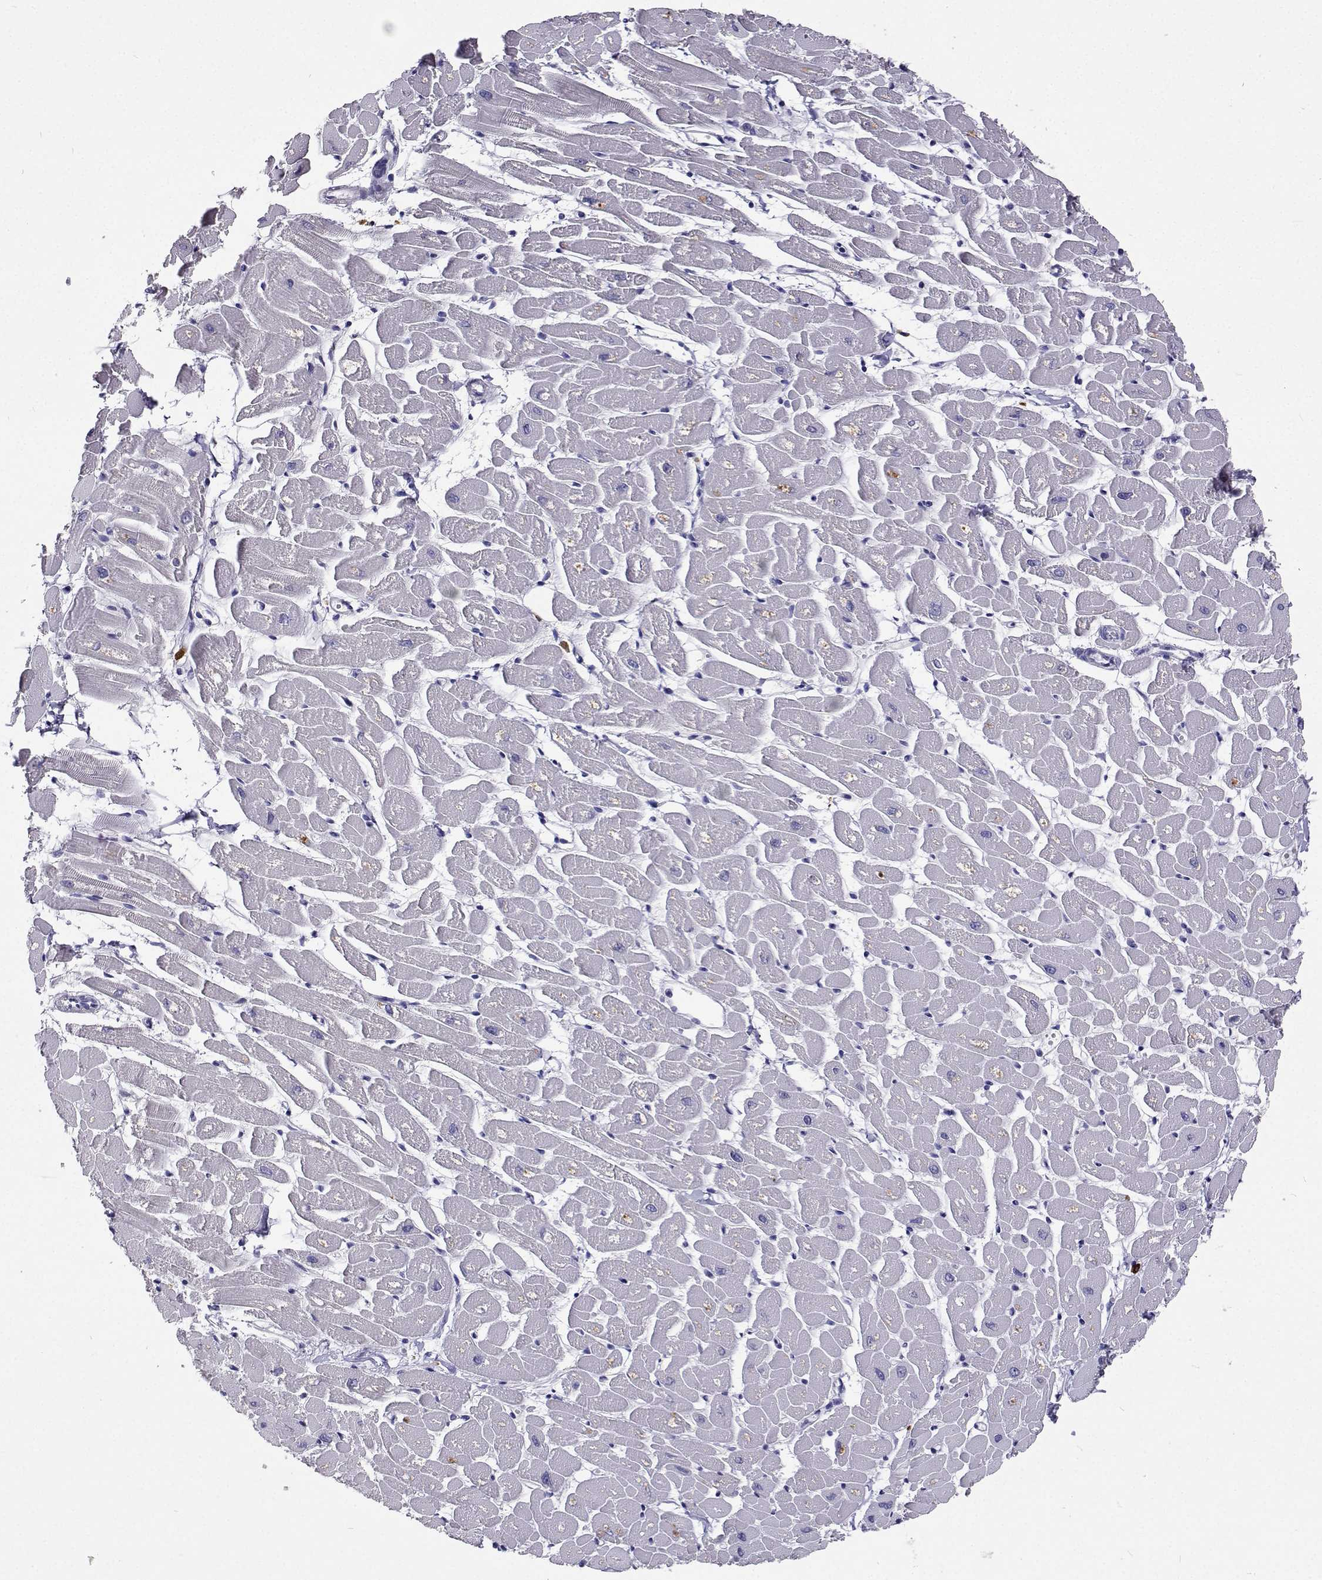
{"staining": {"intensity": "negative", "quantity": "none", "location": "none"}, "tissue": "heart muscle", "cell_type": "Cardiomyocytes", "image_type": "normal", "snomed": [{"axis": "morphology", "description": "Normal tissue, NOS"}, {"axis": "topography", "description": "Heart"}], "caption": "Immunohistochemical staining of benign human heart muscle shows no significant staining in cardiomyocytes. The staining is performed using DAB (3,3'-diaminobenzidine) brown chromogen with nuclei counter-stained in using hematoxylin.", "gene": "CFAP44", "patient": {"sex": "male", "age": 57}}